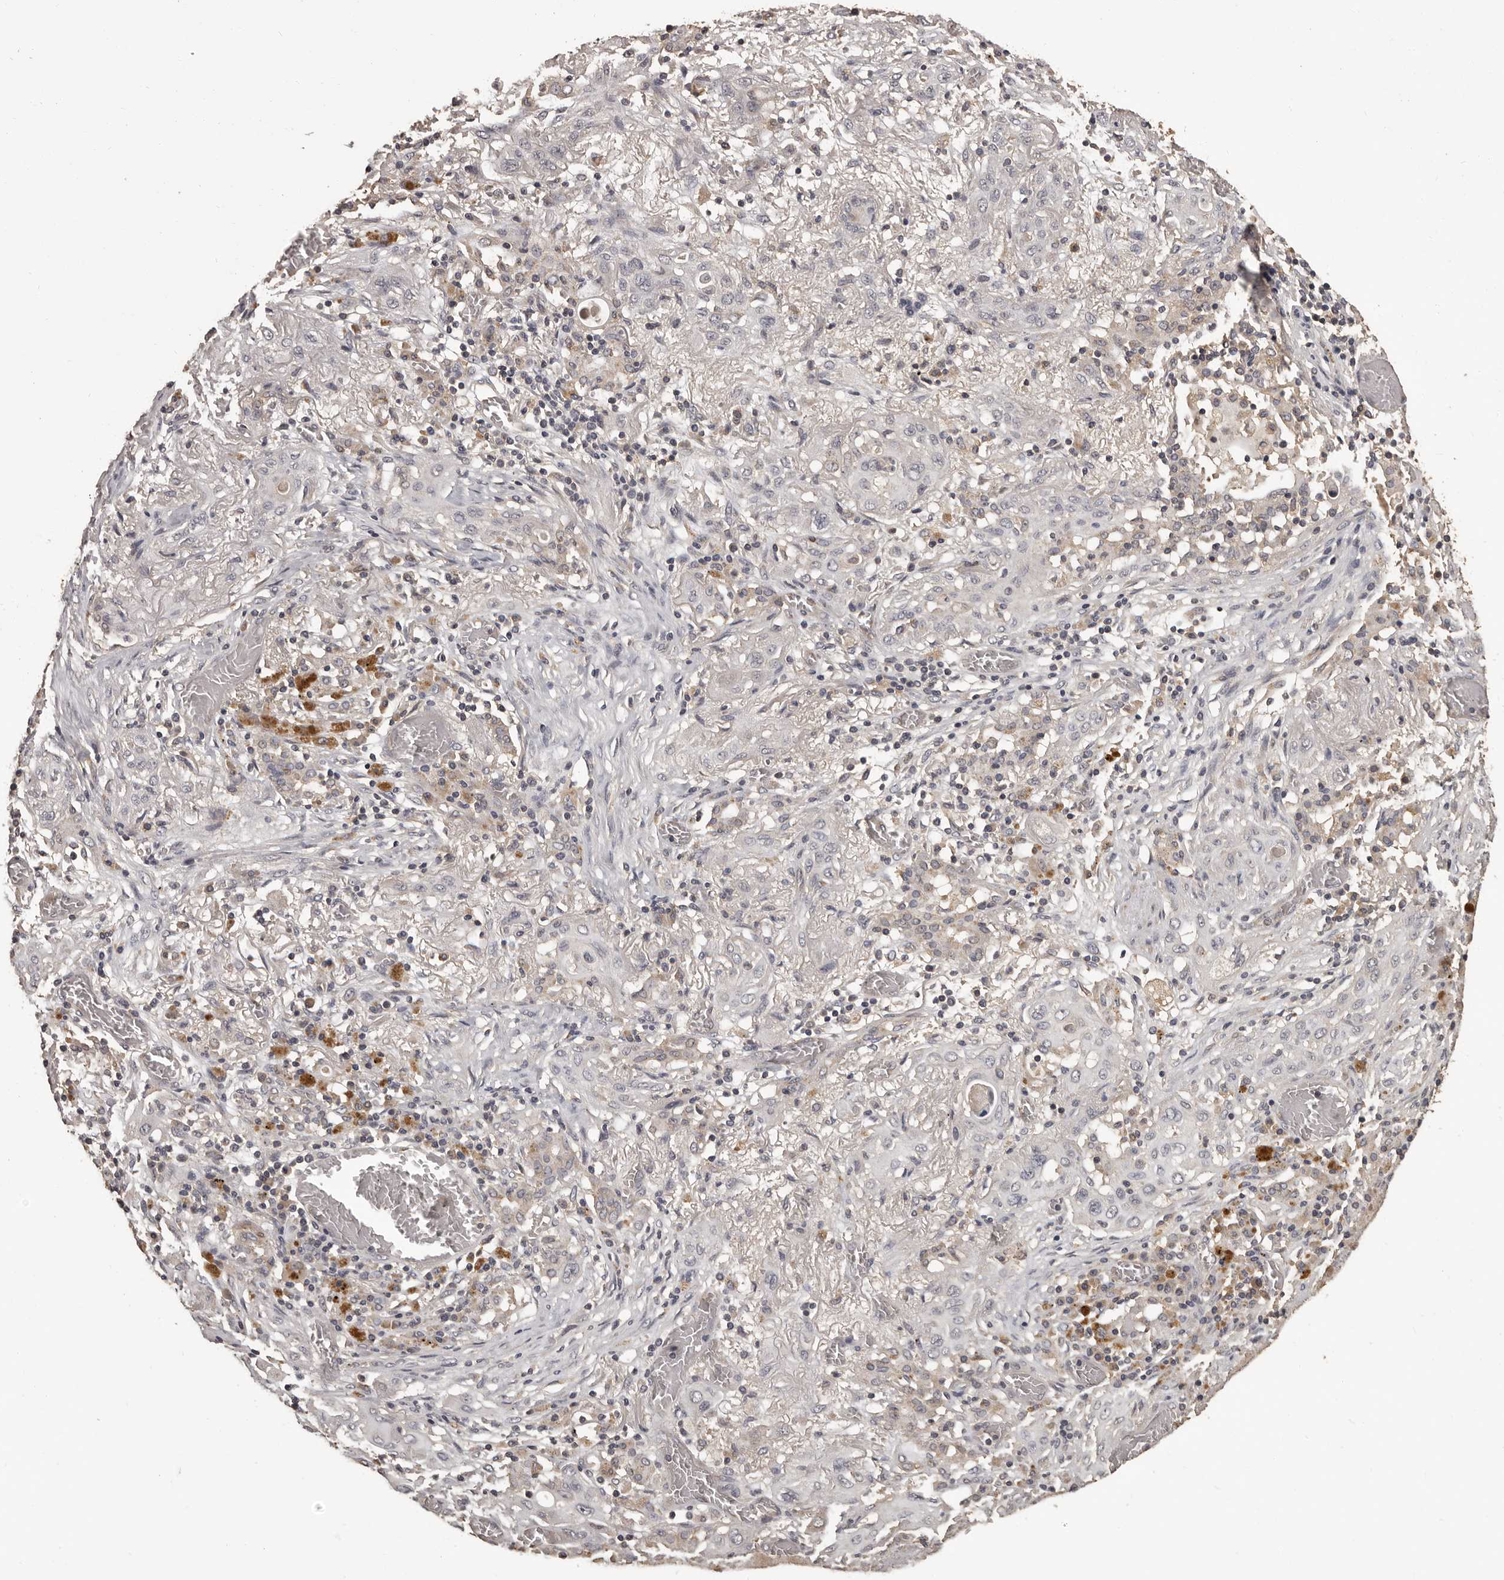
{"staining": {"intensity": "negative", "quantity": "none", "location": "none"}, "tissue": "lung cancer", "cell_type": "Tumor cells", "image_type": "cancer", "snomed": [{"axis": "morphology", "description": "Squamous cell carcinoma, NOS"}, {"axis": "topography", "description": "Lung"}], "caption": "Lung cancer stained for a protein using immunohistochemistry (IHC) displays no staining tumor cells.", "gene": "MGAT5", "patient": {"sex": "female", "age": 47}}